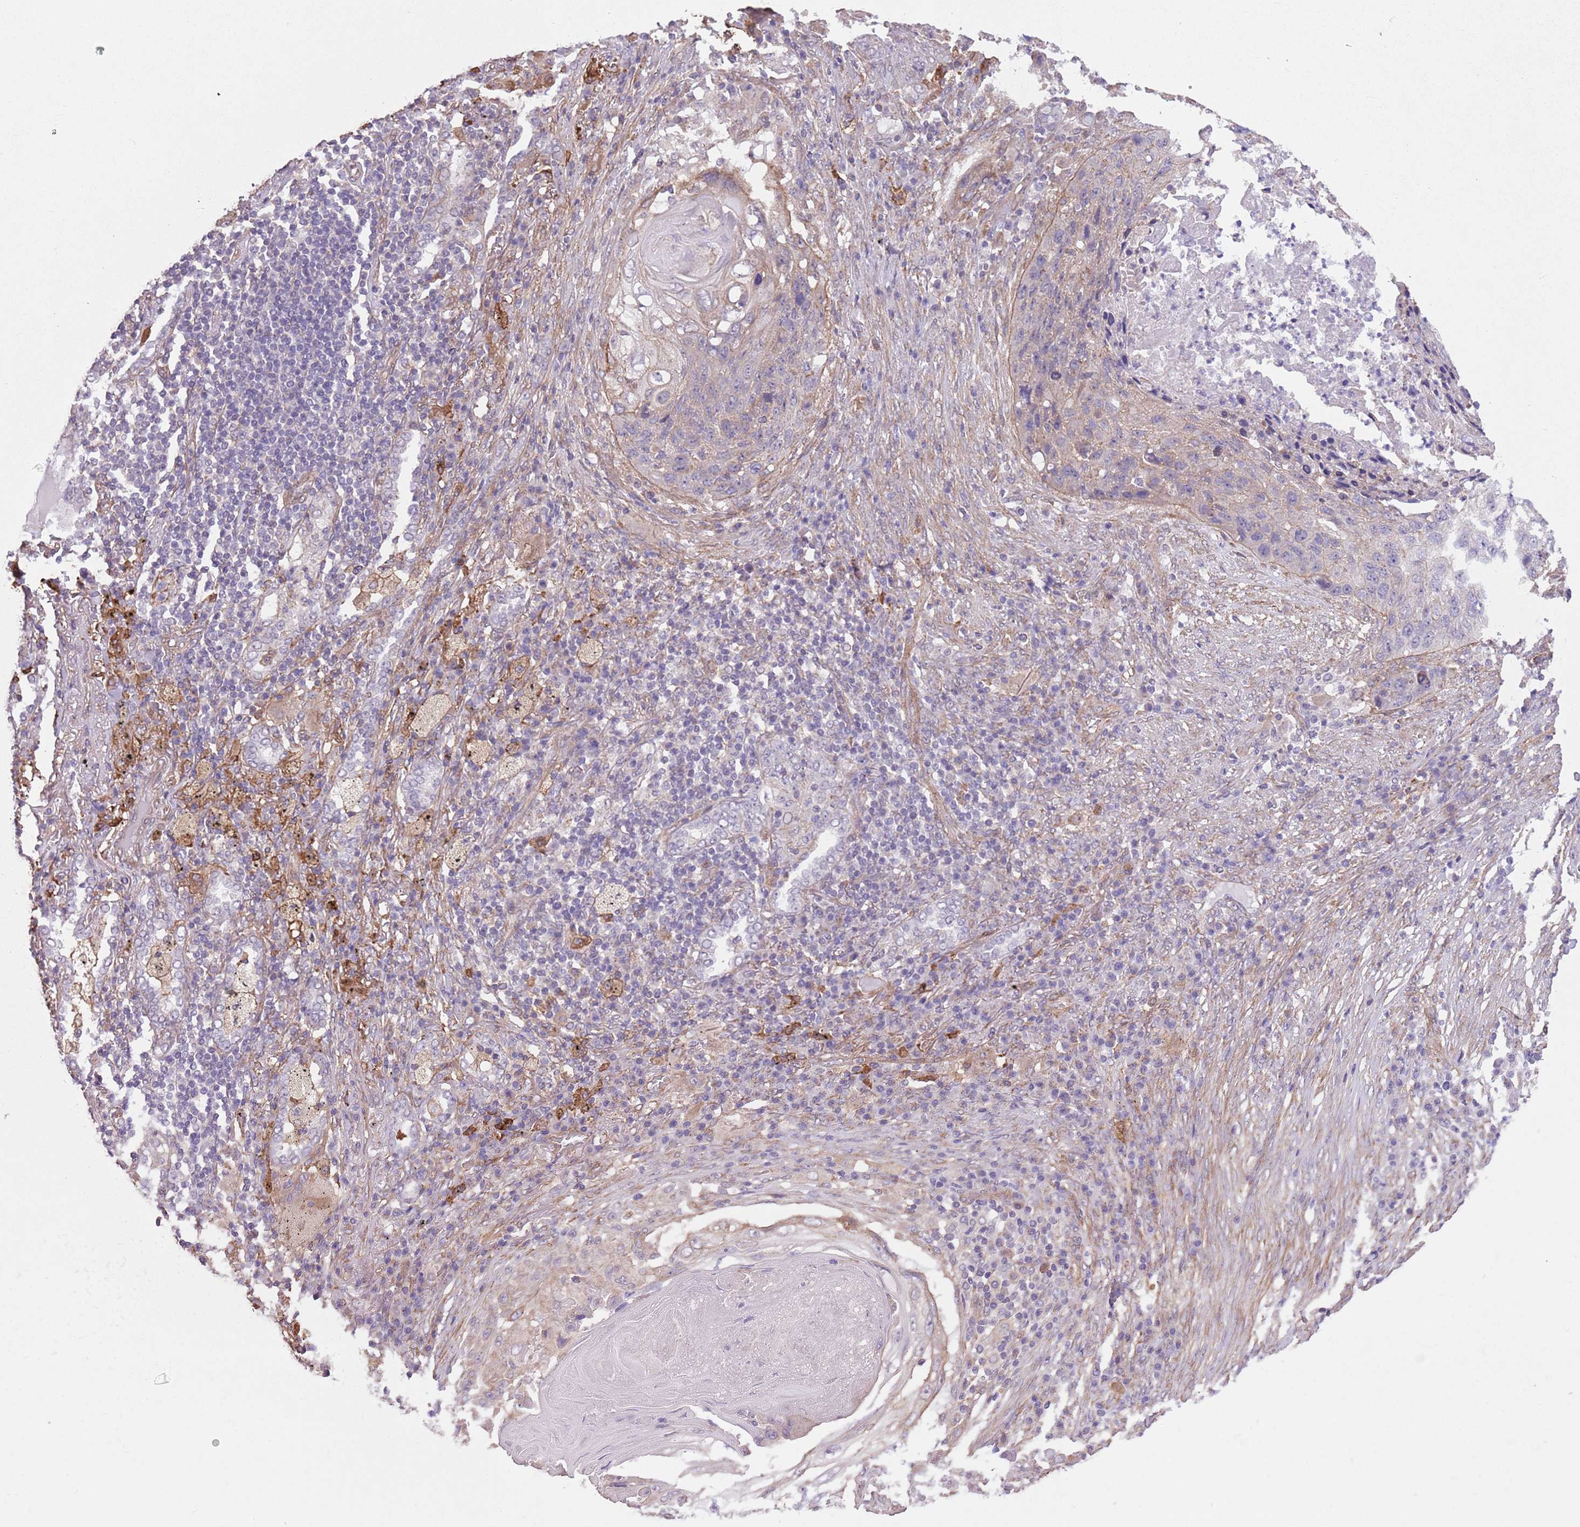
{"staining": {"intensity": "negative", "quantity": "none", "location": "none"}, "tissue": "lung cancer", "cell_type": "Tumor cells", "image_type": "cancer", "snomed": [{"axis": "morphology", "description": "Squamous cell carcinoma, NOS"}, {"axis": "topography", "description": "Lung"}], "caption": "IHC of human lung cancer (squamous cell carcinoma) exhibits no positivity in tumor cells.", "gene": "CREBZF", "patient": {"sex": "female", "age": 63}}